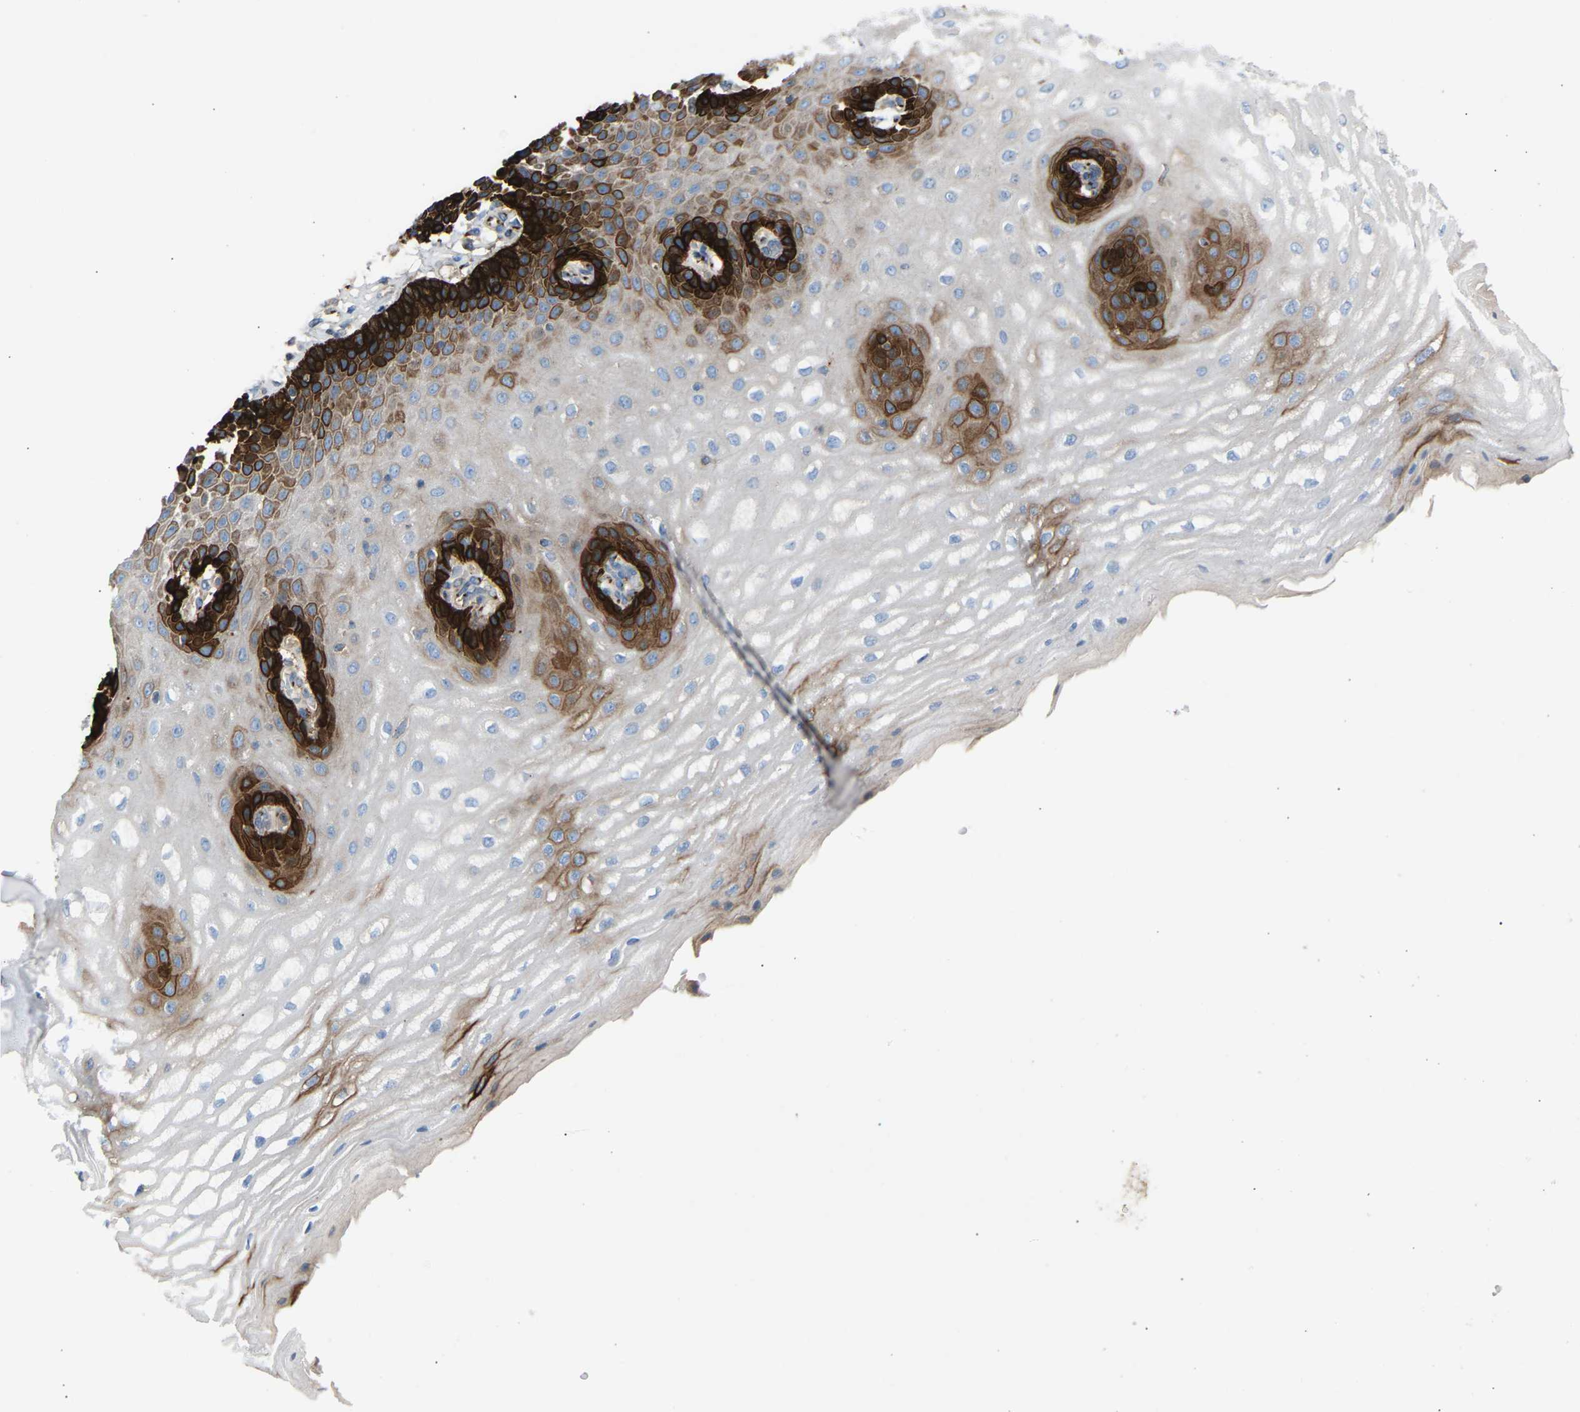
{"staining": {"intensity": "strong", "quantity": "25%-75%", "location": "cytoplasmic/membranous"}, "tissue": "esophagus", "cell_type": "Squamous epithelial cells", "image_type": "normal", "snomed": [{"axis": "morphology", "description": "Normal tissue, NOS"}, {"axis": "topography", "description": "Esophagus"}], "caption": "Human esophagus stained for a protein (brown) demonstrates strong cytoplasmic/membranous positive positivity in about 25%-75% of squamous epithelial cells.", "gene": "CYREN", "patient": {"sex": "male", "age": 54}}